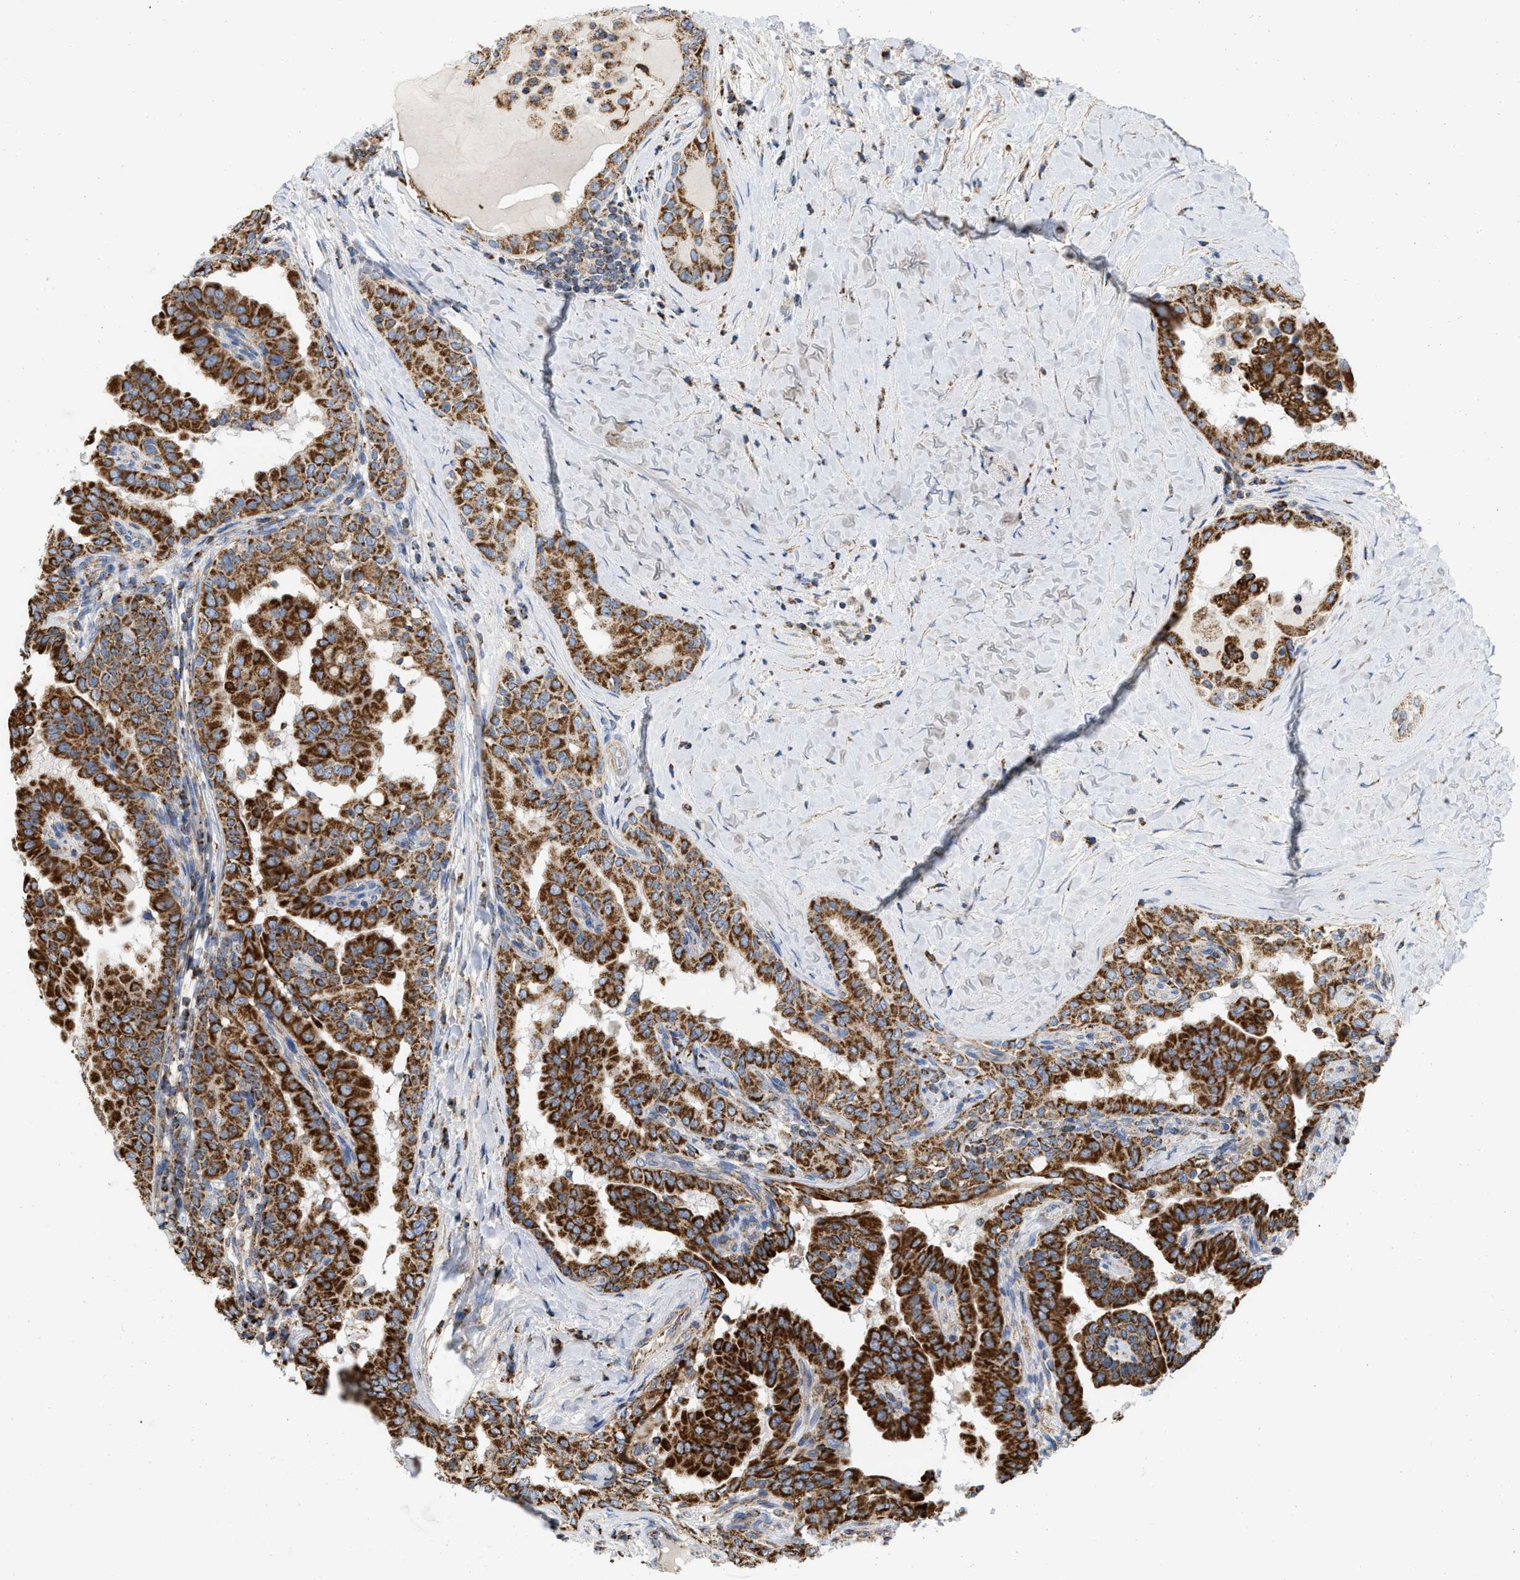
{"staining": {"intensity": "strong", "quantity": ">75%", "location": "cytoplasmic/membranous"}, "tissue": "thyroid cancer", "cell_type": "Tumor cells", "image_type": "cancer", "snomed": [{"axis": "morphology", "description": "Papillary adenocarcinoma, NOS"}, {"axis": "topography", "description": "Thyroid gland"}], "caption": "The image displays a brown stain indicating the presence of a protein in the cytoplasmic/membranous of tumor cells in thyroid cancer.", "gene": "GRB10", "patient": {"sex": "male", "age": 33}}